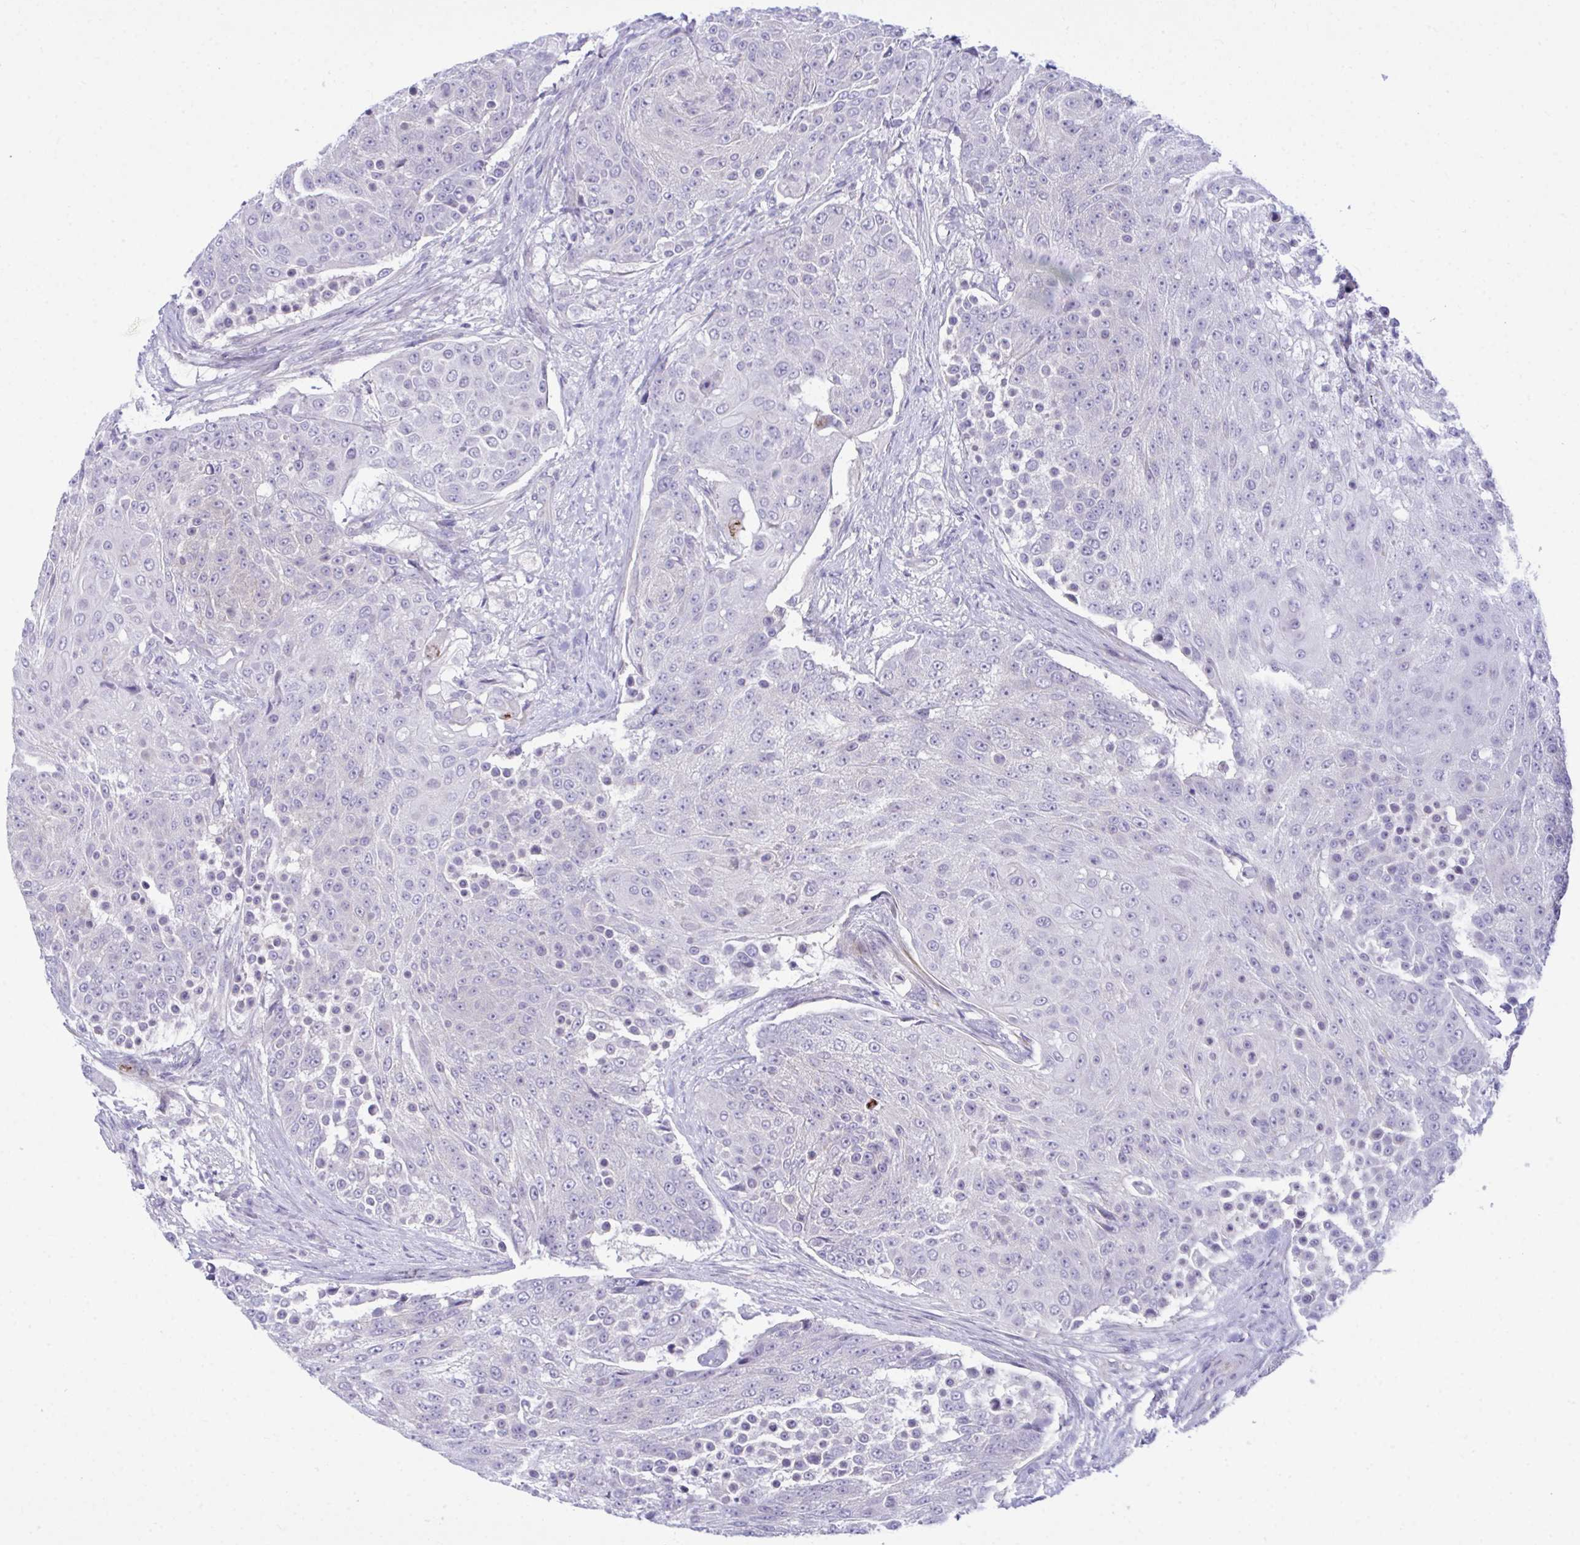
{"staining": {"intensity": "negative", "quantity": "none", "location": "none"}, "tissue": "urothelial cancer", "cell_type": "Tumor cells", "image_type": "cancer", "snomed": [{"axis": "morphology", "description": "Urothelial carcinoma, High grade"}, {"axis": "topography", "description": "Urinary bladder"}], "caption": "High magnification brightfield microscopy of urothelial cancer stained with DAB (brown) and counterstained with hematoxylin (blue): tumor cells show no significant expression.", "gene": "MED9", "patient": {"sex": "female", "age": 63}}